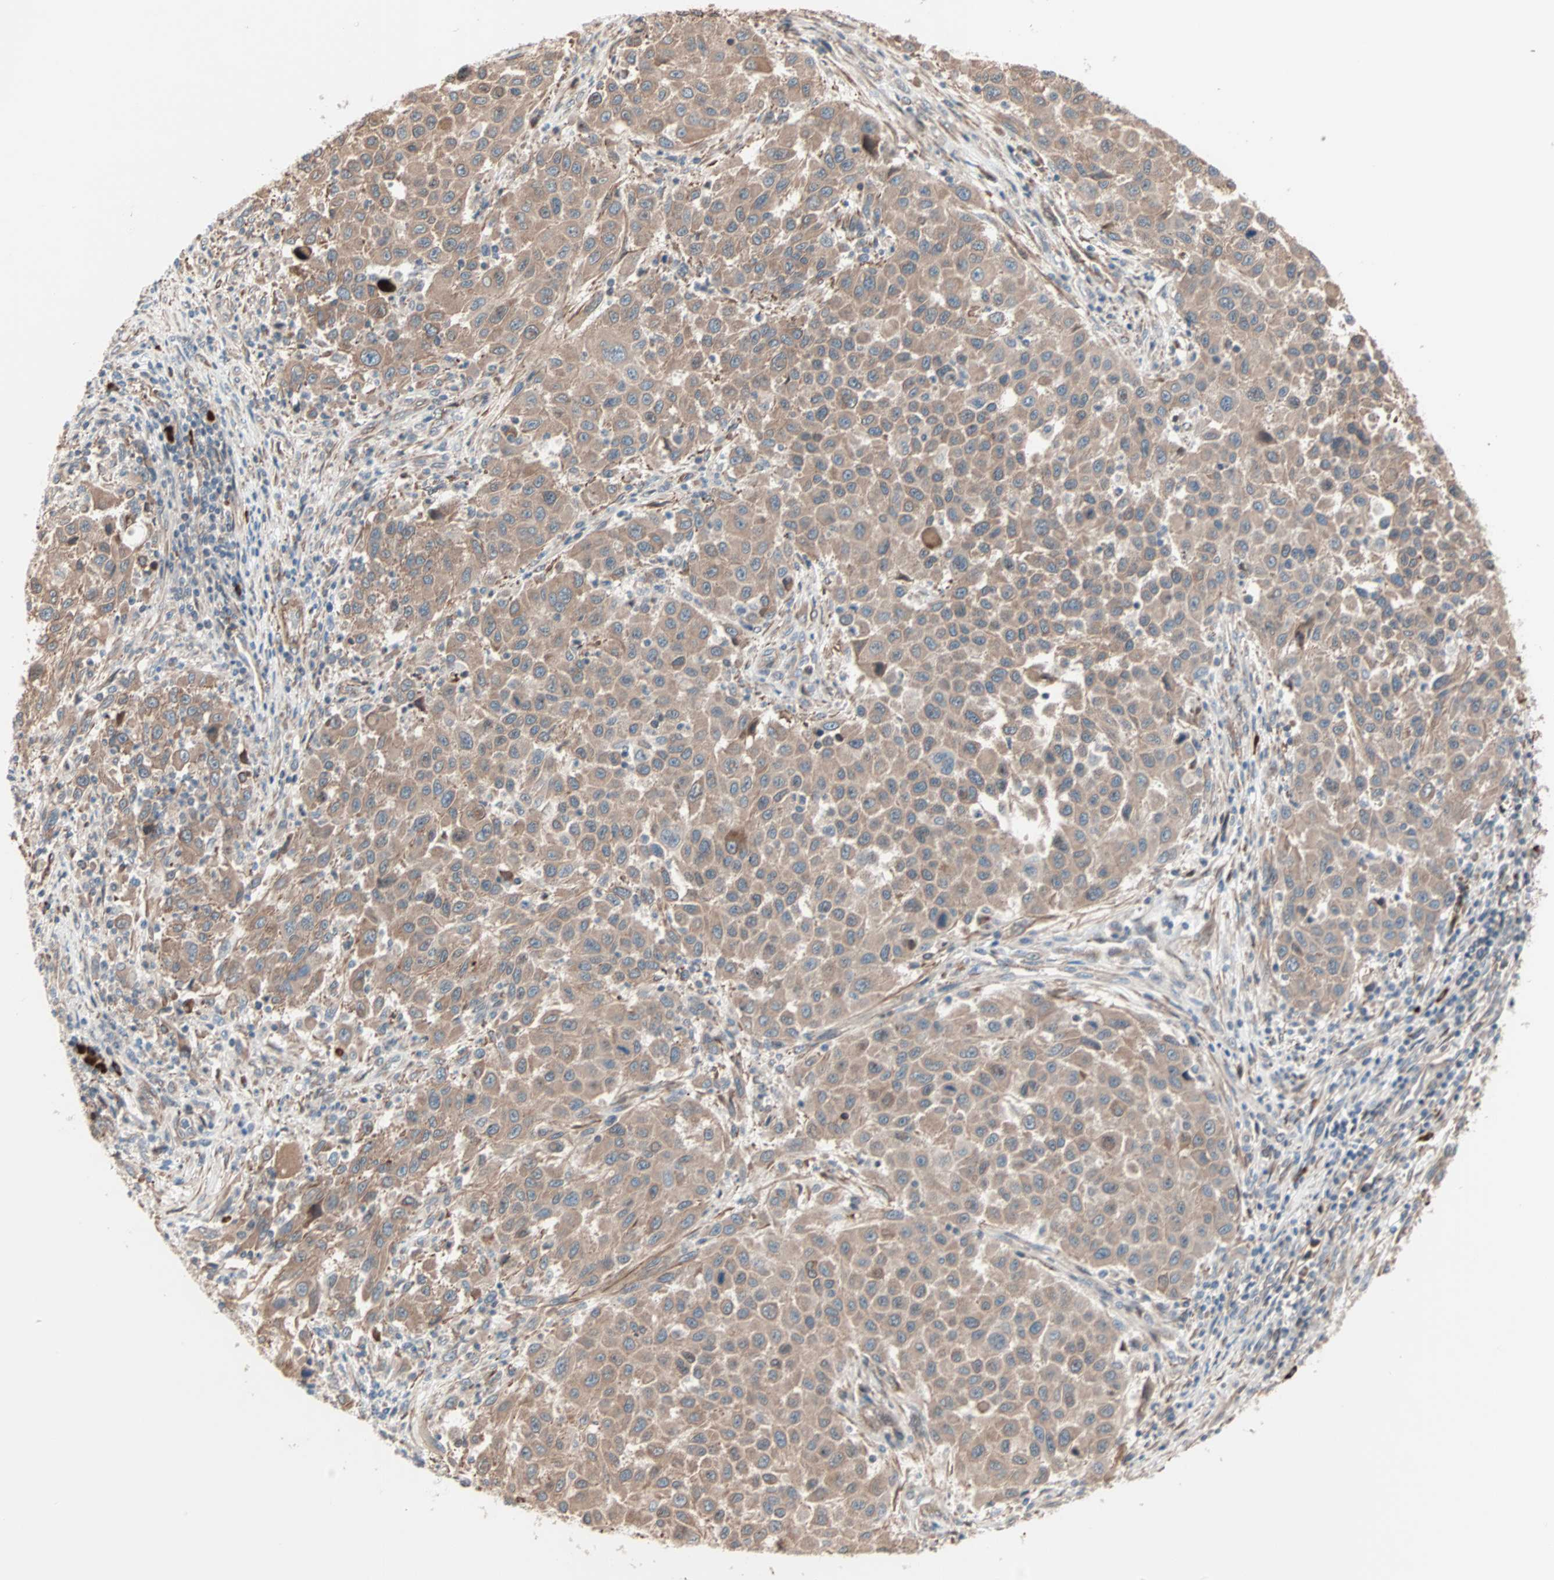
{"staining": {"intensity": "moderate", "quantity": ">75%", "location": "cytoplasmic/membranous"}, "tissue": "melanoma", "cell_type": "Tumor cells", "image_type": "cancer", "snomed": [{"axis": "morphology", "description": "Malignant melanoma, Metastatic site"}, {"axis": "topography", "description": "Lymph node"}], "caption": "Immunohistochemical staining of human malignant melanoma (metastatic site) shows medium levels of moderate cytoplasmic/membranous expression in about >75% of tumor cells.", "gene": "ALG5", "patient": {"sex": "male", "age": 61}}